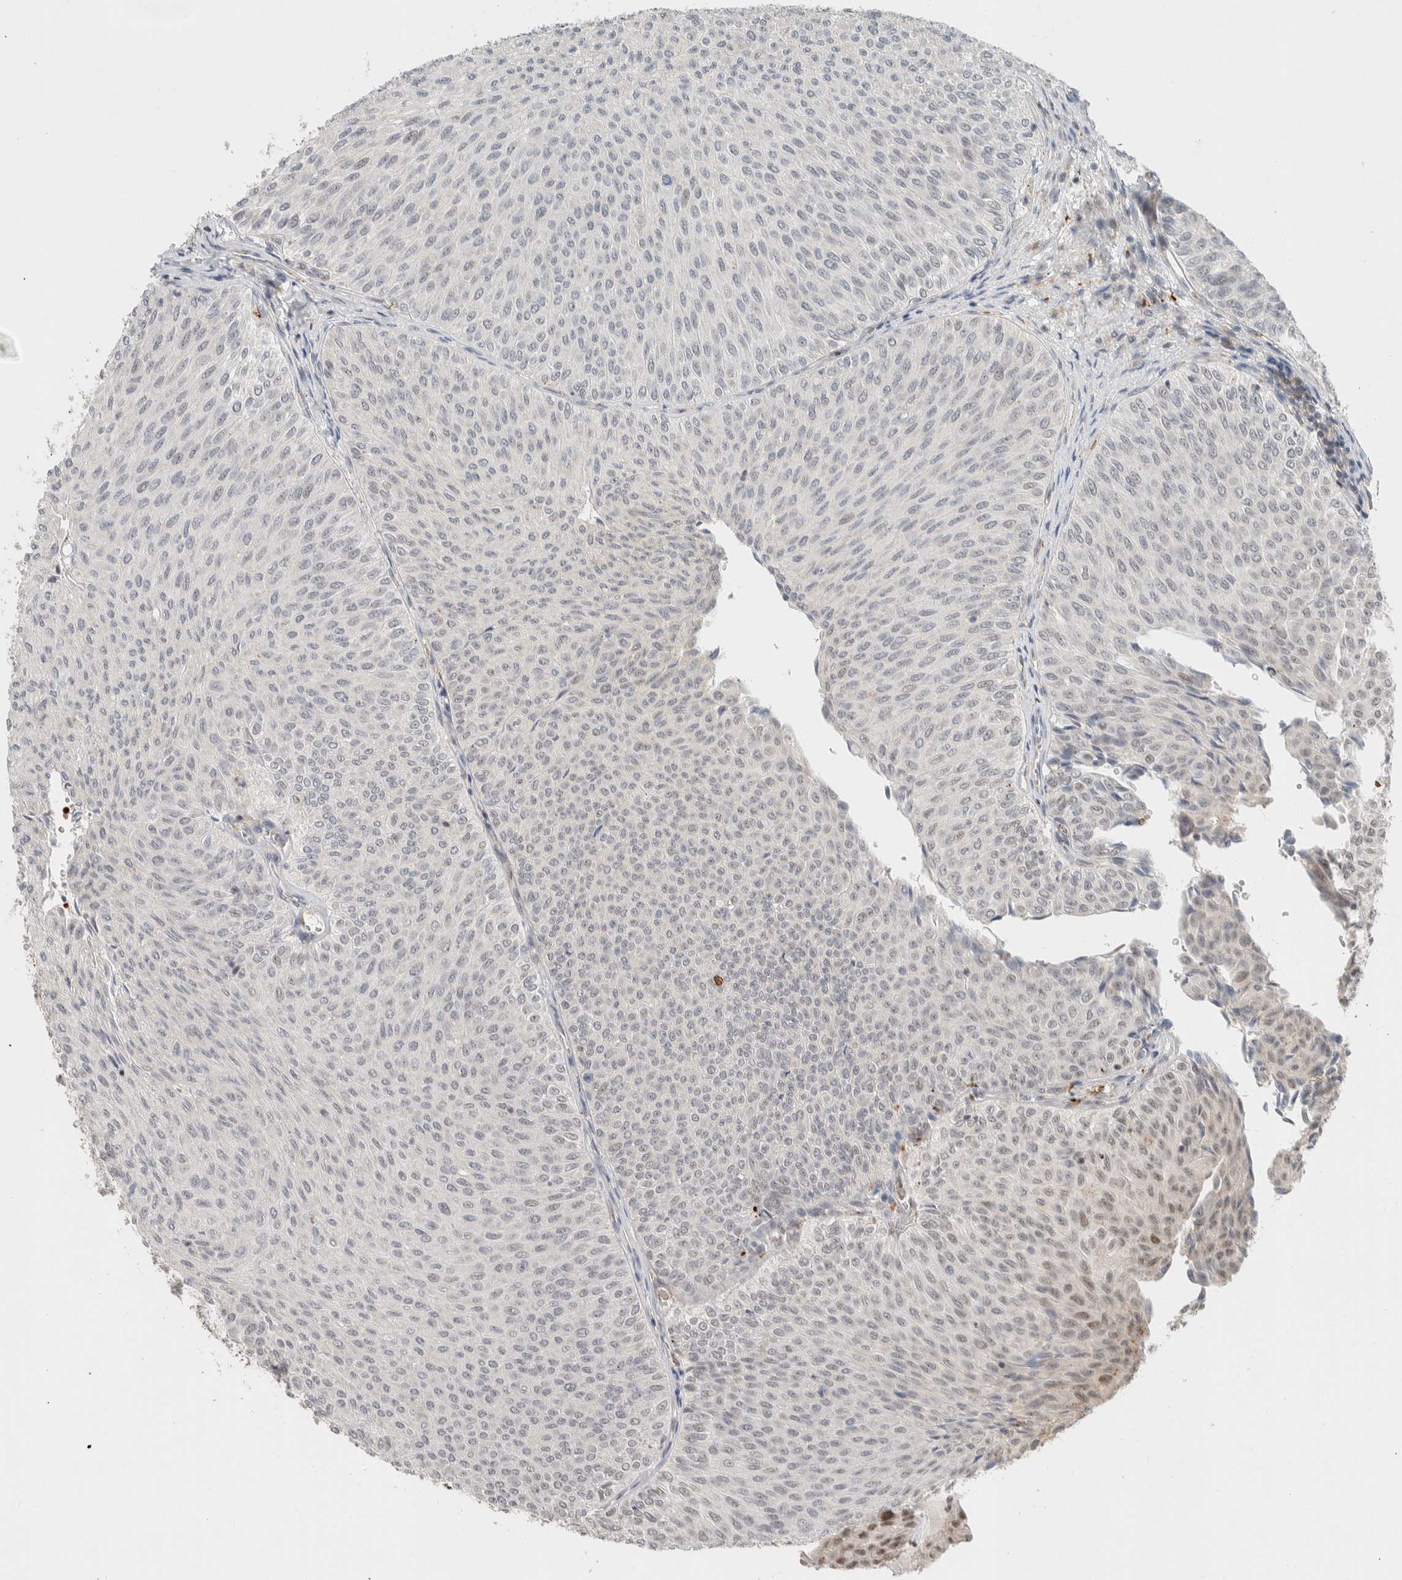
{"staining": {"intensity": "weak", "quantity": "<25%", "location": "nuclear"}, "tissue": "urothelial cancer", "cell_type": "Tumor cells", "image_type": "cancer", "snomed": [{"axis": "morphology", "description": "Urothelial carcinoma, Low grade"}, {"axis": "topography", "description": "Urinary bladder"}], "caption": "An immunohistochemistry histopathology image of urothelial cancer is shown. There is no staining in tumor cells of urothelial cancer.", "gene": "ZBTB2", "patient": {"sex": "male", "age": 78}}